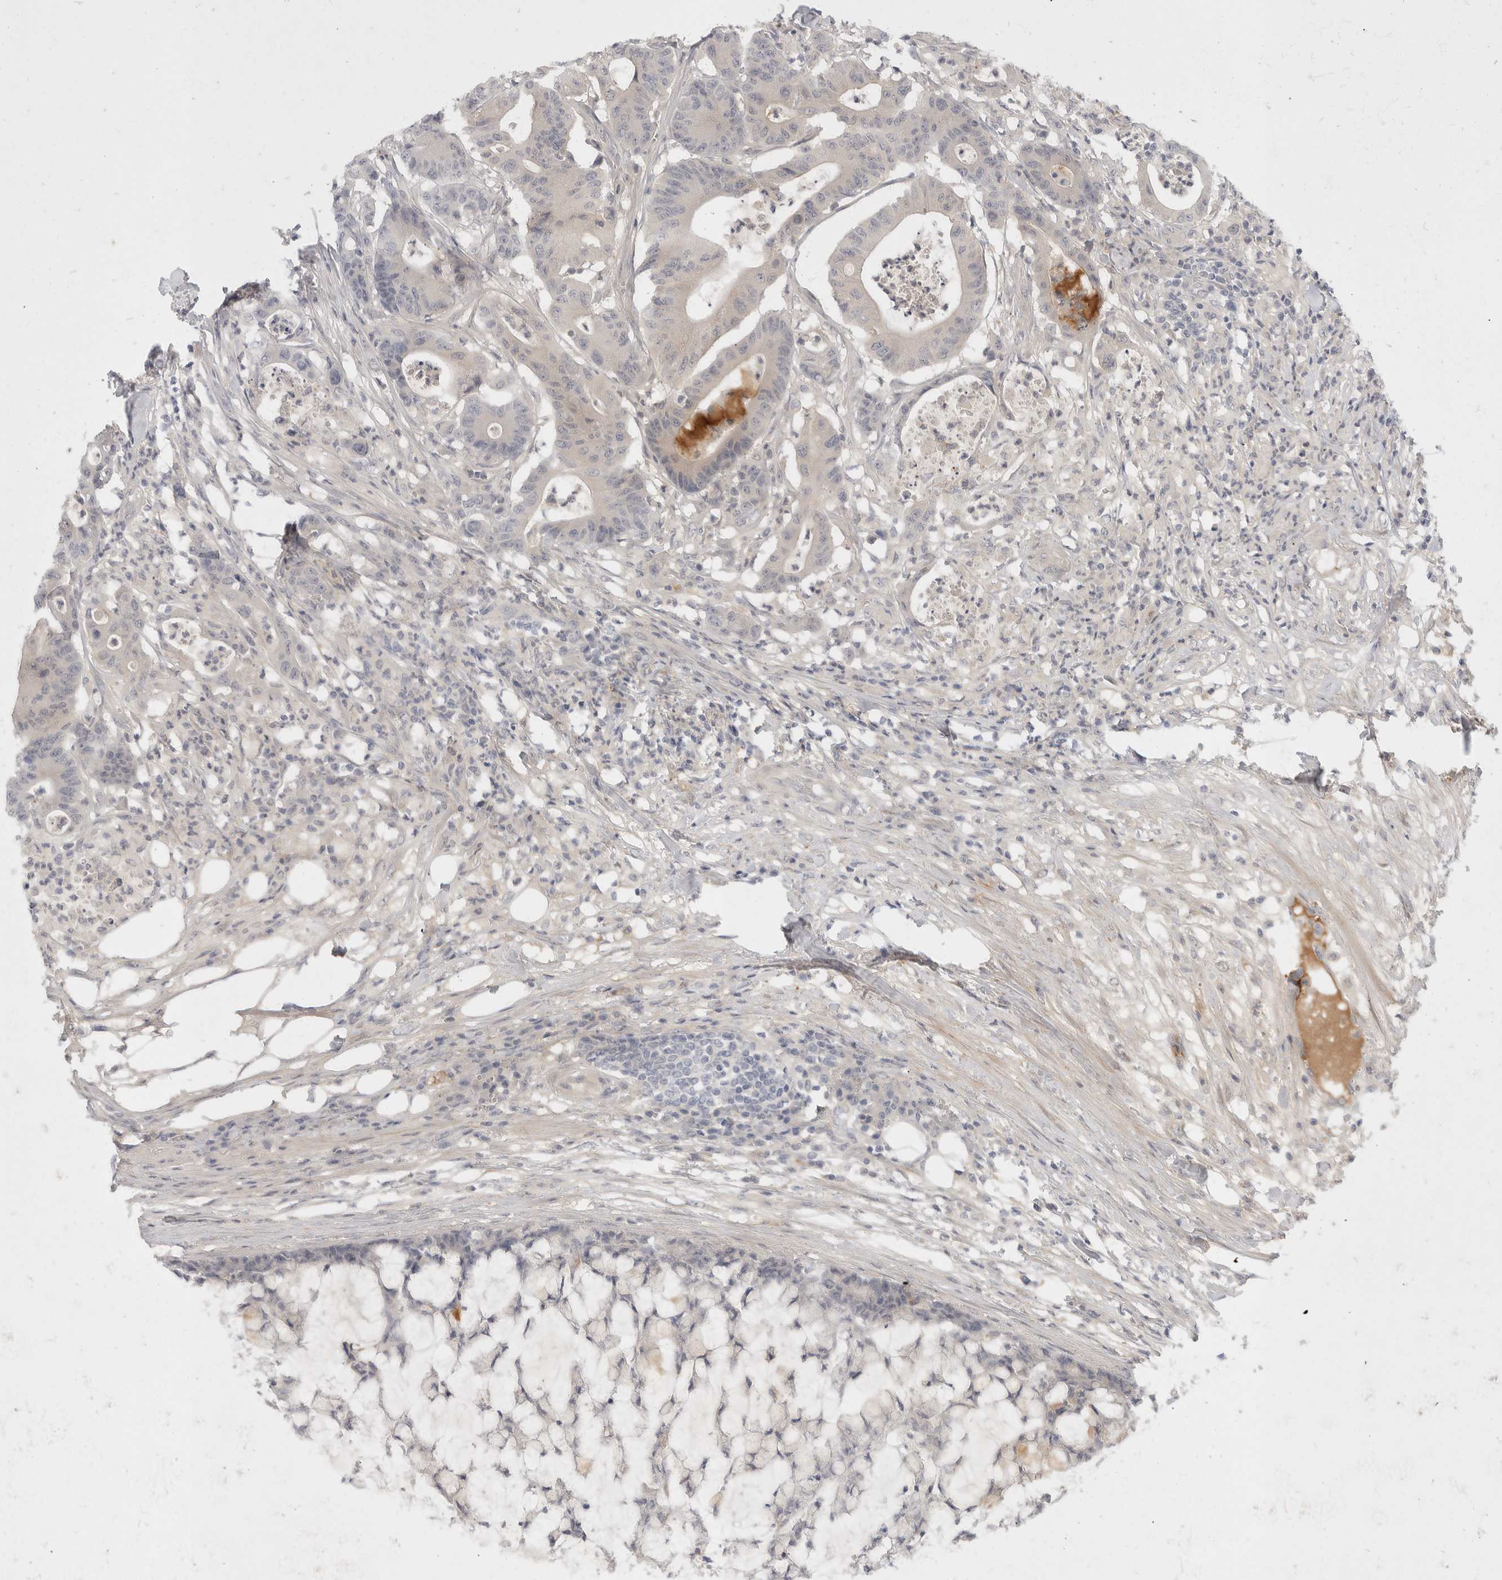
{"staining": {"intensity": "negative", "quantity": "none", "location": "none"}, "tissue": "colorectal cancer", "cell_type": "Tumor cells", "image_type": "cancer", "snomed": [{"axis": "morphology", "description": "Adenocarcinoma, NOS"}, {"axis": "topography", "description": "Colon"}], "caption": "Immunohistochemical staining of human colorectal cancer (adenocarcinoma) demonstrates no significant positivity in tumor cells.", "gene": "TOM1L2", "patient": {"sex": "female", "age": 84}}